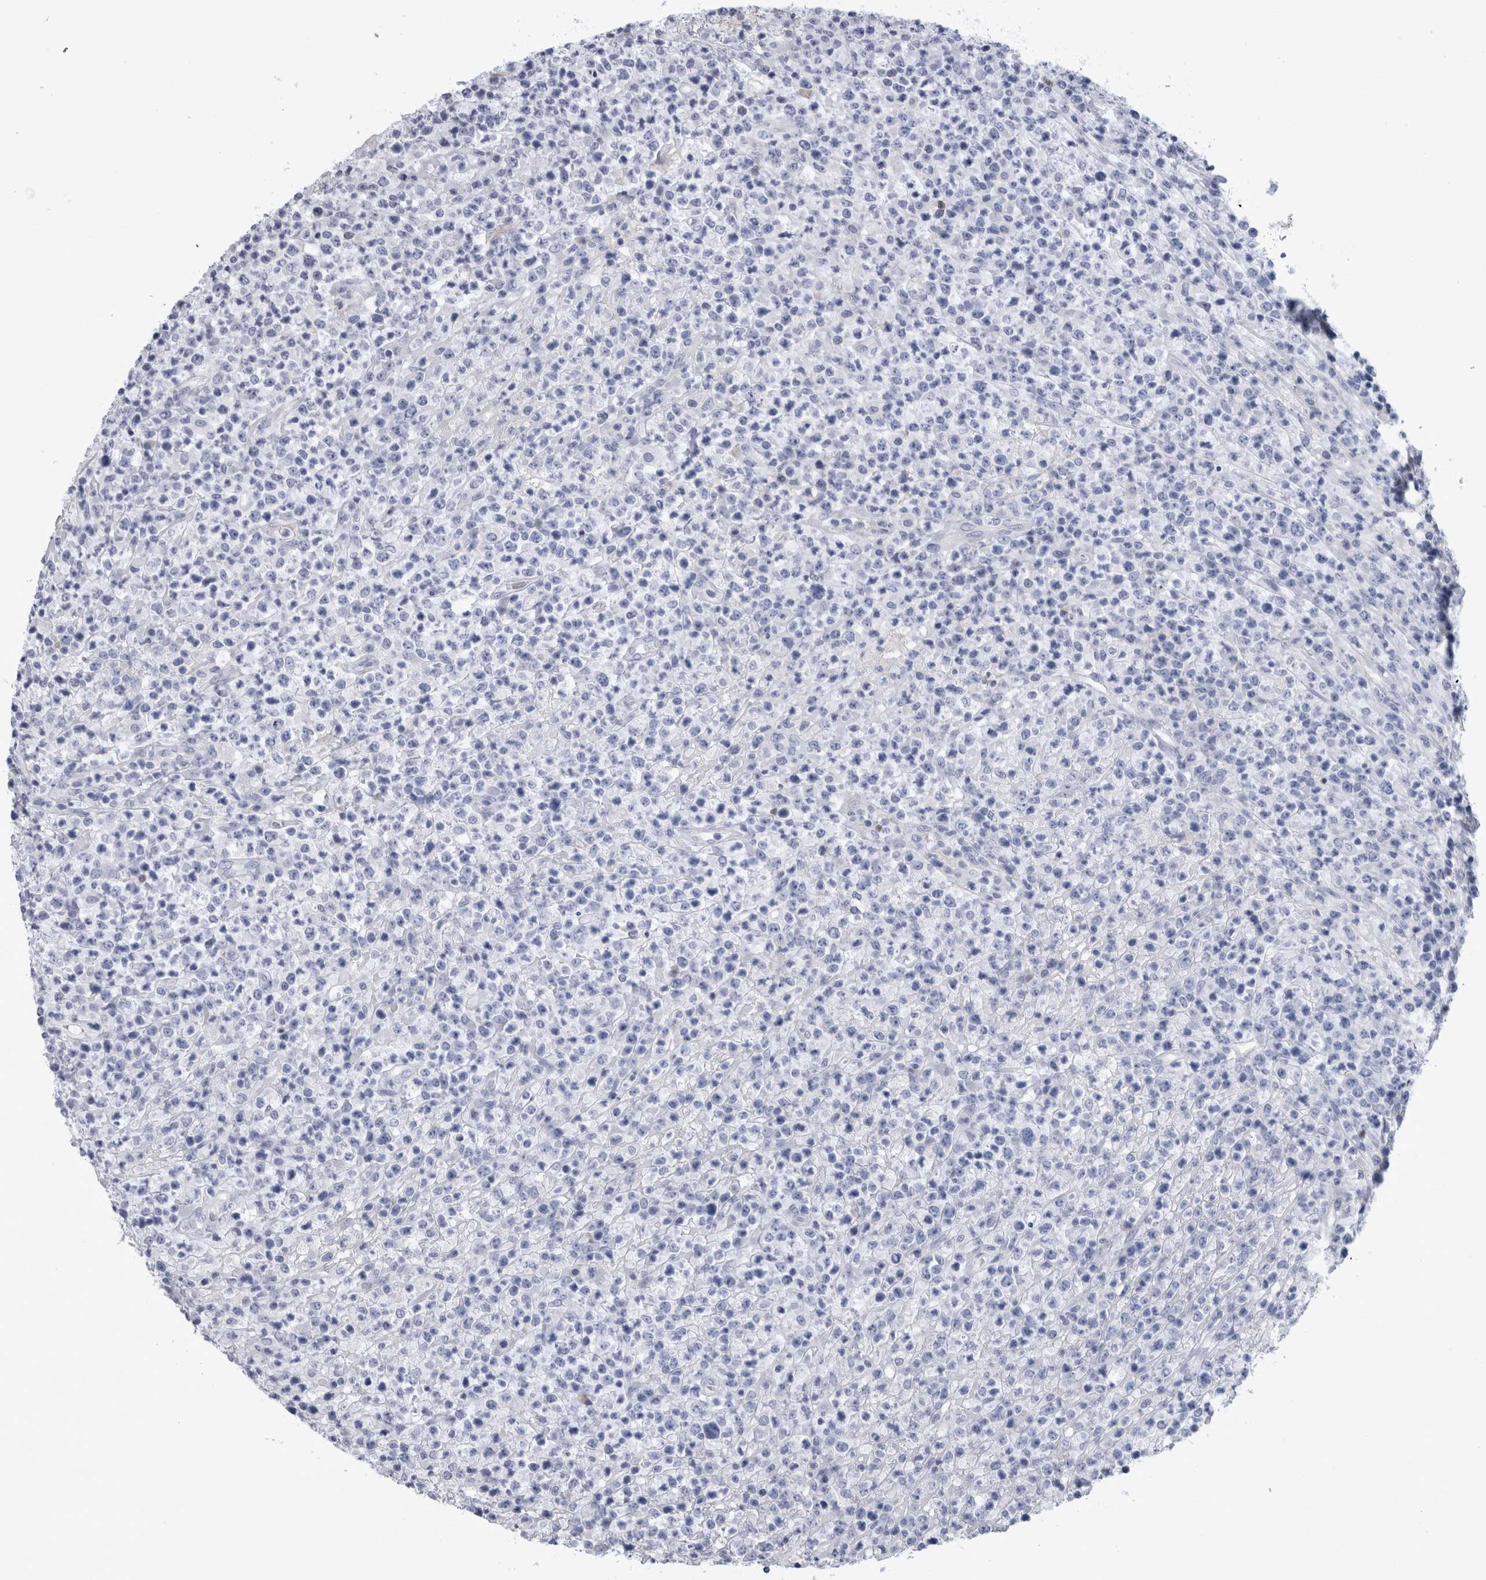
{"staining": {"intensity": "negative", "quantity": "none", "location": "none"}, "tissue": "lymphoma", "cell_type": "Tumor cells", "image_type": "cancer", "snomed": [{"axis": "morphology", "description": "Malignant lymphoma, non-Hodgkin's type, High grade"}, {"axis": "topography", "description": "Colon"}], "caption": "Tumor cells show no significant positivity in lymphoma. (Stains: DAB IHC with hematoxylin counter stain, Microscopy: brightfield microscopy at high magnification).", "gene": "PAX5", "patient": {"sex": "female", "age": 53}}